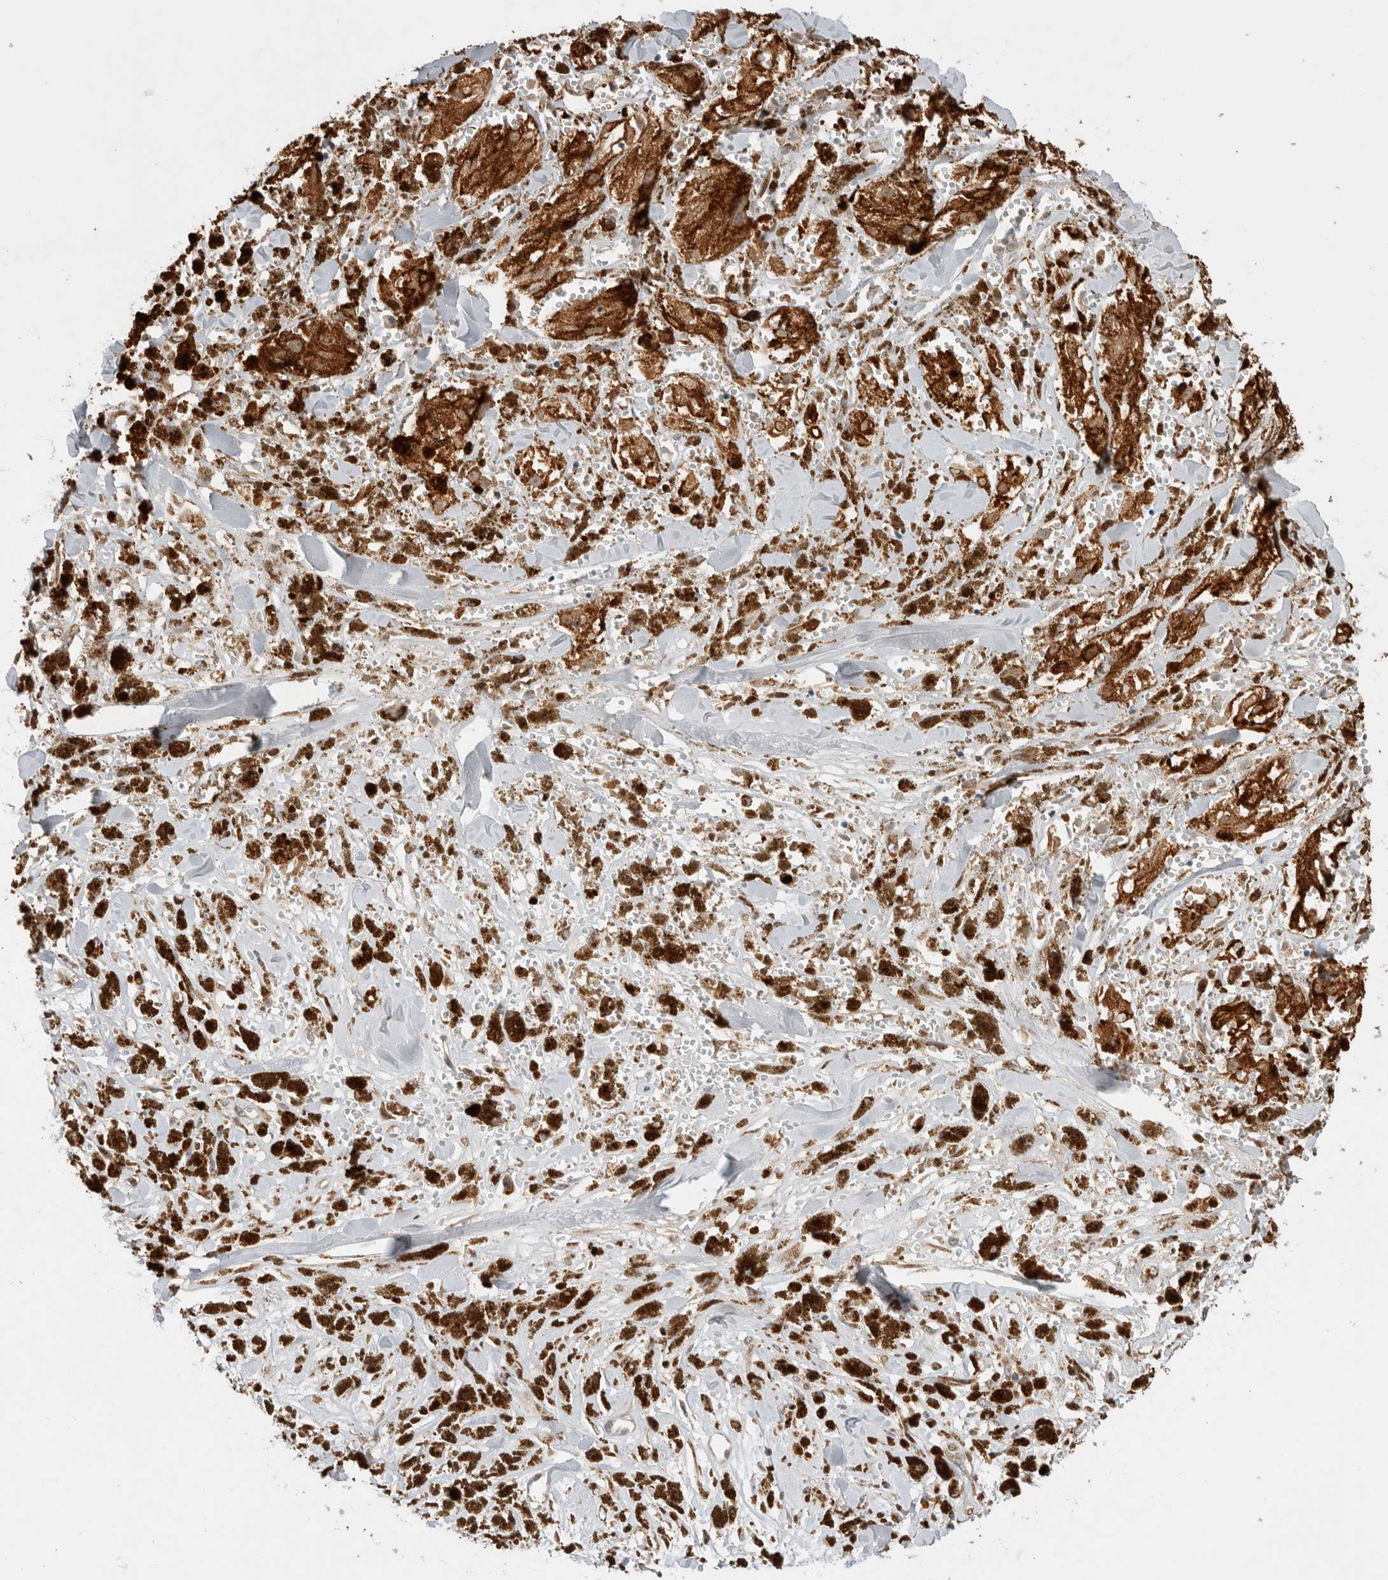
{"staining": {"intensity": "moderate", "quantity": ">75%", "location": "cytoplasmic/membranous"}, "tissue": "melanoma", "cell_type": "Tumor cells", "image_type": "cancer", "snomed": [{"axis": "morphology", "description": "Malignant melanoma, NOS"}, {"axis": "topography", "description": "Skin"}], "caption": "Protein analysis of melanoma tissue reveals moderate cytoplasmic/membranous expression in approximately >75% of tumor cells.", "gene": "OTUD6B", "patient": {"sex": "male", "age": 88}}